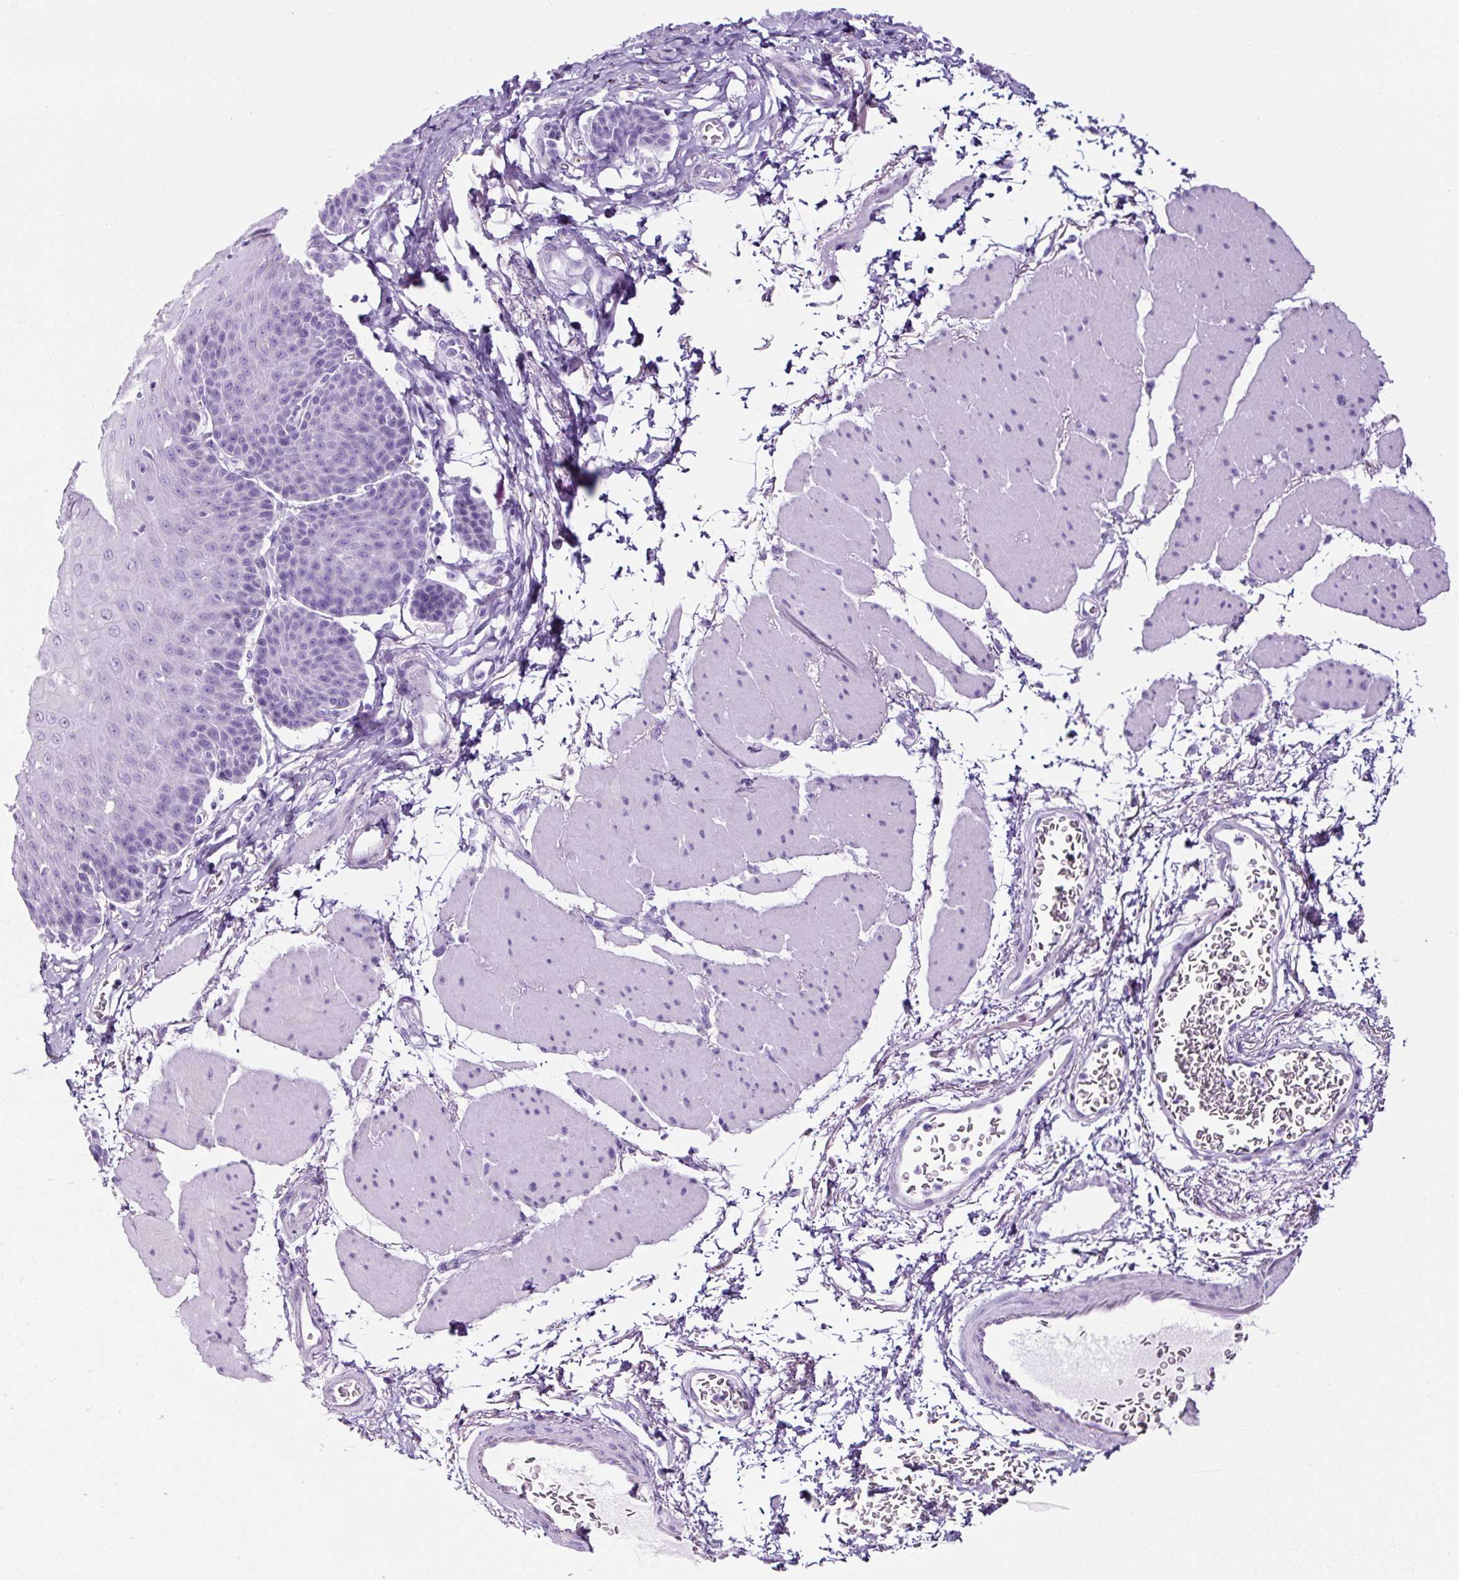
{"staining": {"intensity": "negative", "quantity": "none", "location": "none"}, "tissue": "esophagus", "cell_type": "Squamous epithelial cells", "image_type": "normal", "snomed": [{"axis": "morphology", "description": "Normal tissue, NOS"}, {"axis": "topography", "description": "Esophagus"}], "caption": "Histopathology image shows no protein staining in squamous epithelial cells of benign esophagus.", "gene": "TMEM200B", "patient": {"sex": "female", "age": 81}}